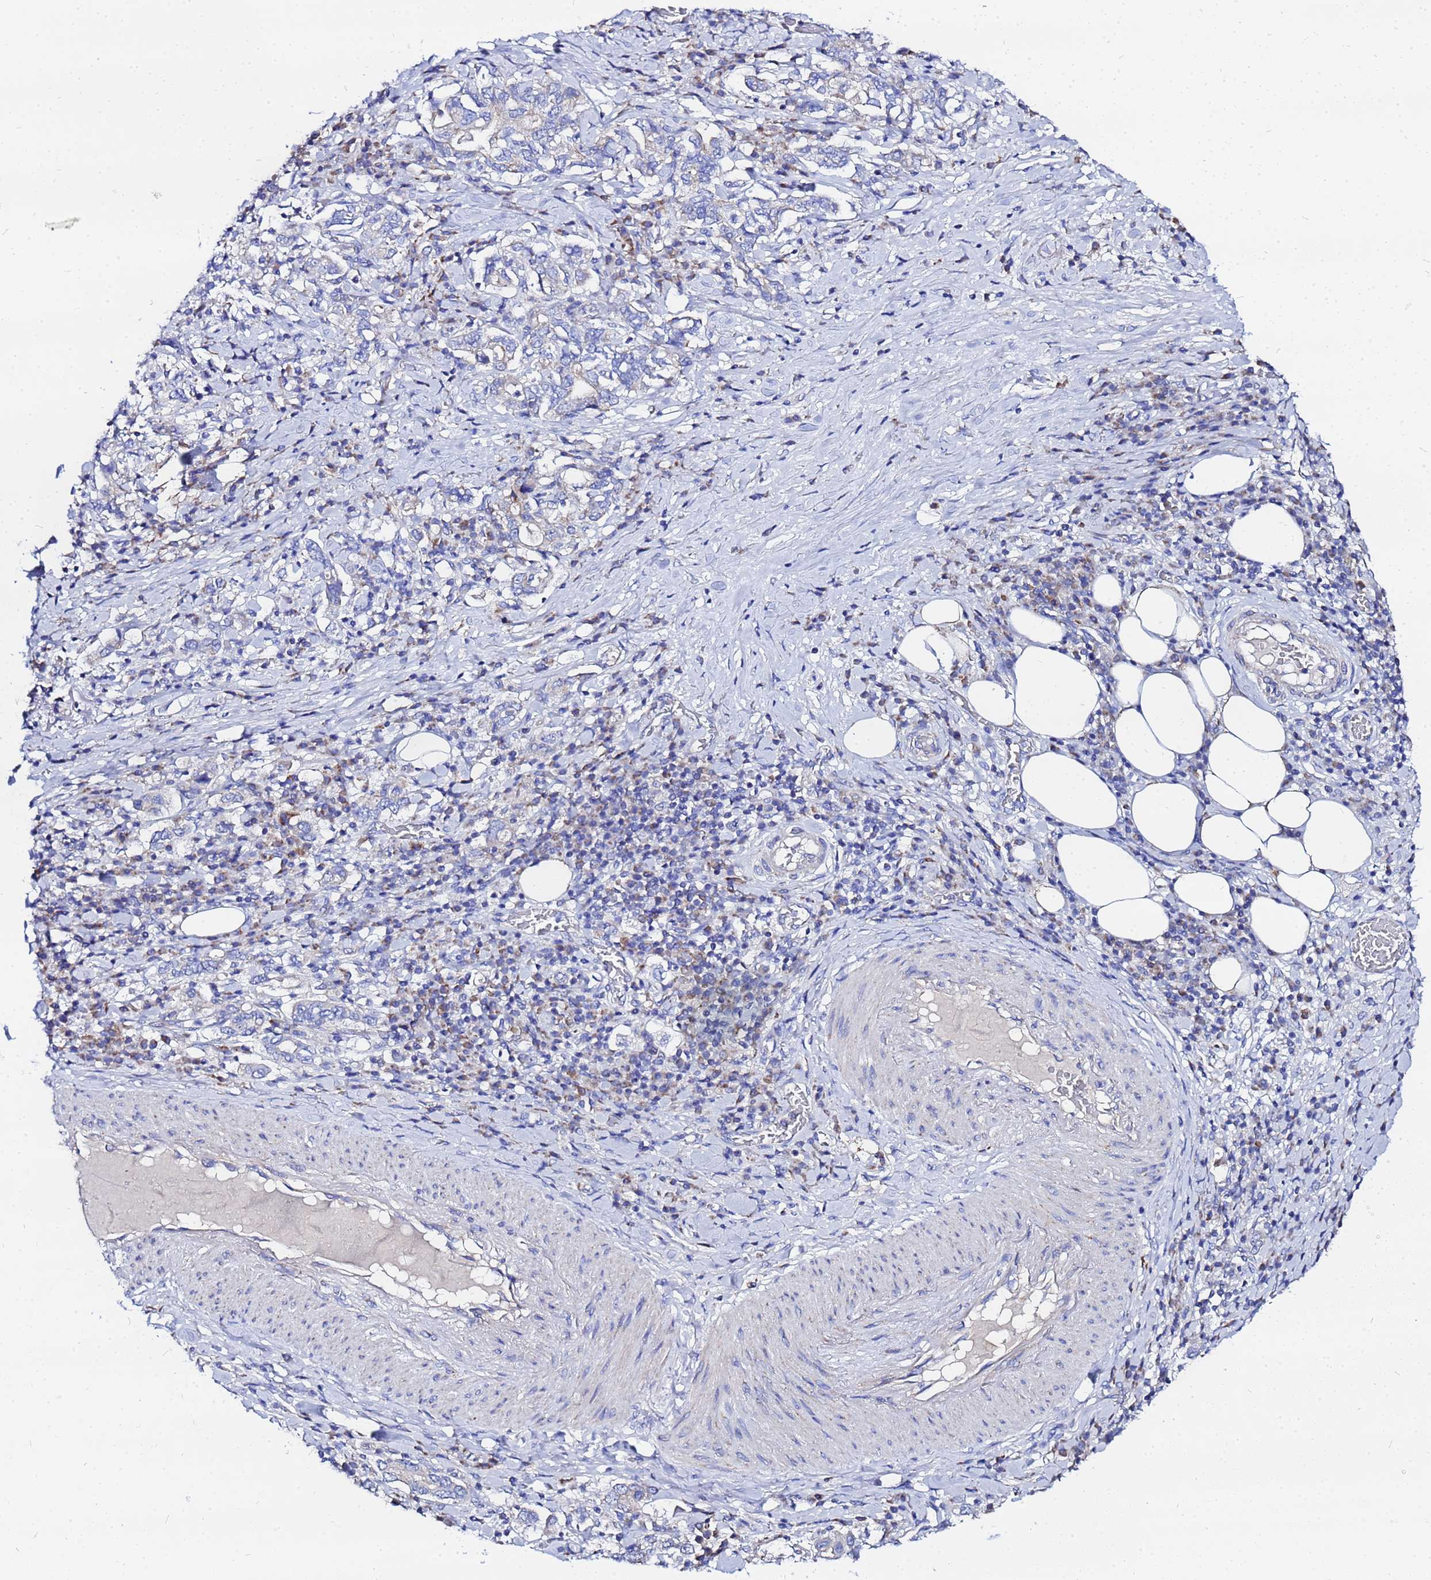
{"staining": {"intensity": "negative", "quantity": "none", "location": "none"}, "tissue": "stomach cancer", "cell_type": "Tumor cells", "image_type": "cancer", "snomed": [{"axis": "morphology", "description": "Adenocarcinoma, NOS"}, {"axis": "topography", "description": "Stomach, upper"}, {"axis": "topography", "description": "Stomach"}], "caption": "This is an IHC micrograph of stomach cancer (adenocarcinoma). There is no expression in tumor cells.", "gene": "FAHD2A", "patient": {"sex": "male", "age": 62}}